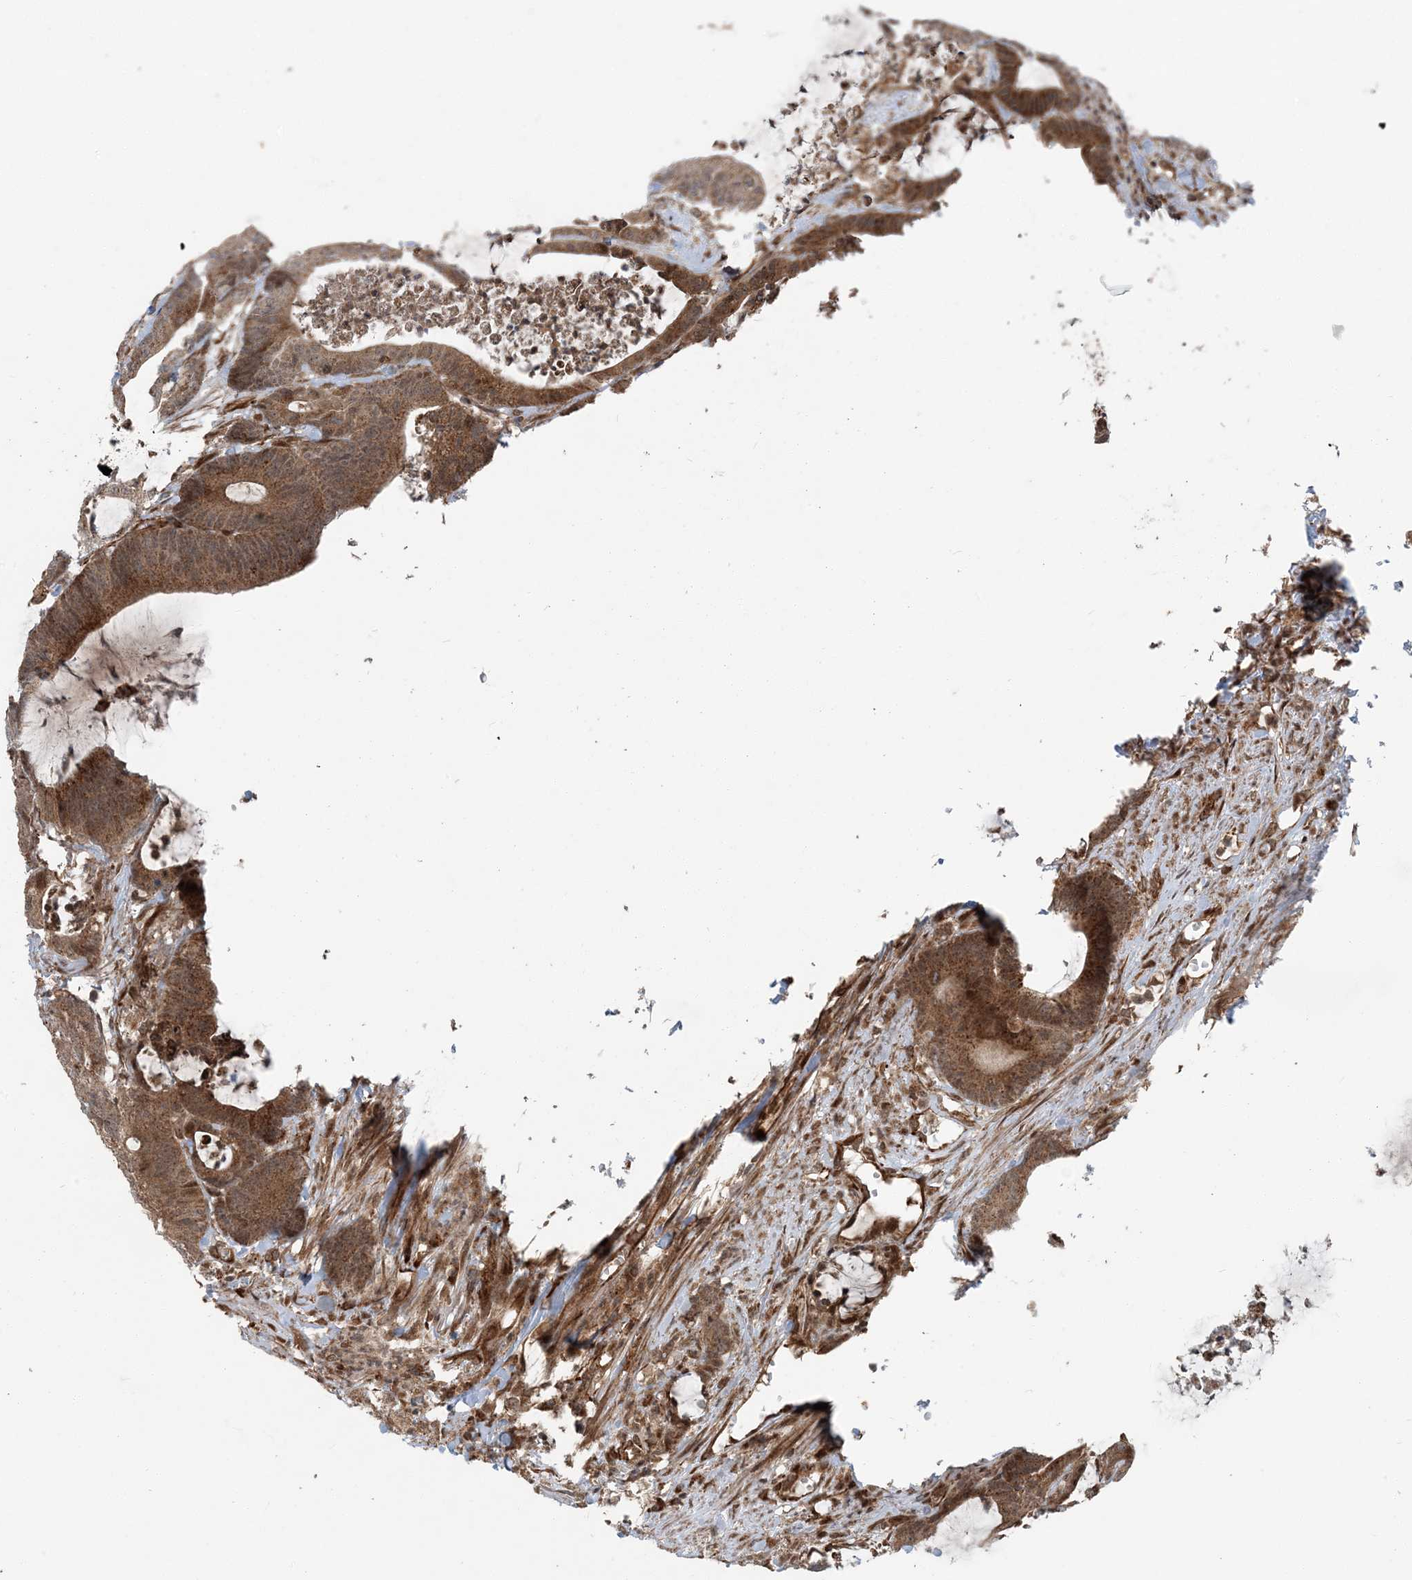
{"staining": {"intensity": "moderate", "quantity": ">75%", "location": "cytoplasmic/membranous"}, "tissue": "colorectal cancer", "cell_type": "Tumor cells", "image_type": "cancer", "snomed": [{"axis": "morphology", "description": "Adenocarcinoma, NOS"}, {"axis": "topography", "description": "Colon"}], "caption": "Protein staining of colorectal cancer (adenocarcinoma) tissue reveals moderate cytoplasmic/membranous staining in approximately >75% of tumor cells. (Brightfield microscopy of DAB IHC at high magnification).", "gene": "EDEM2", "patient": {"sex": "female", "age": 84}}